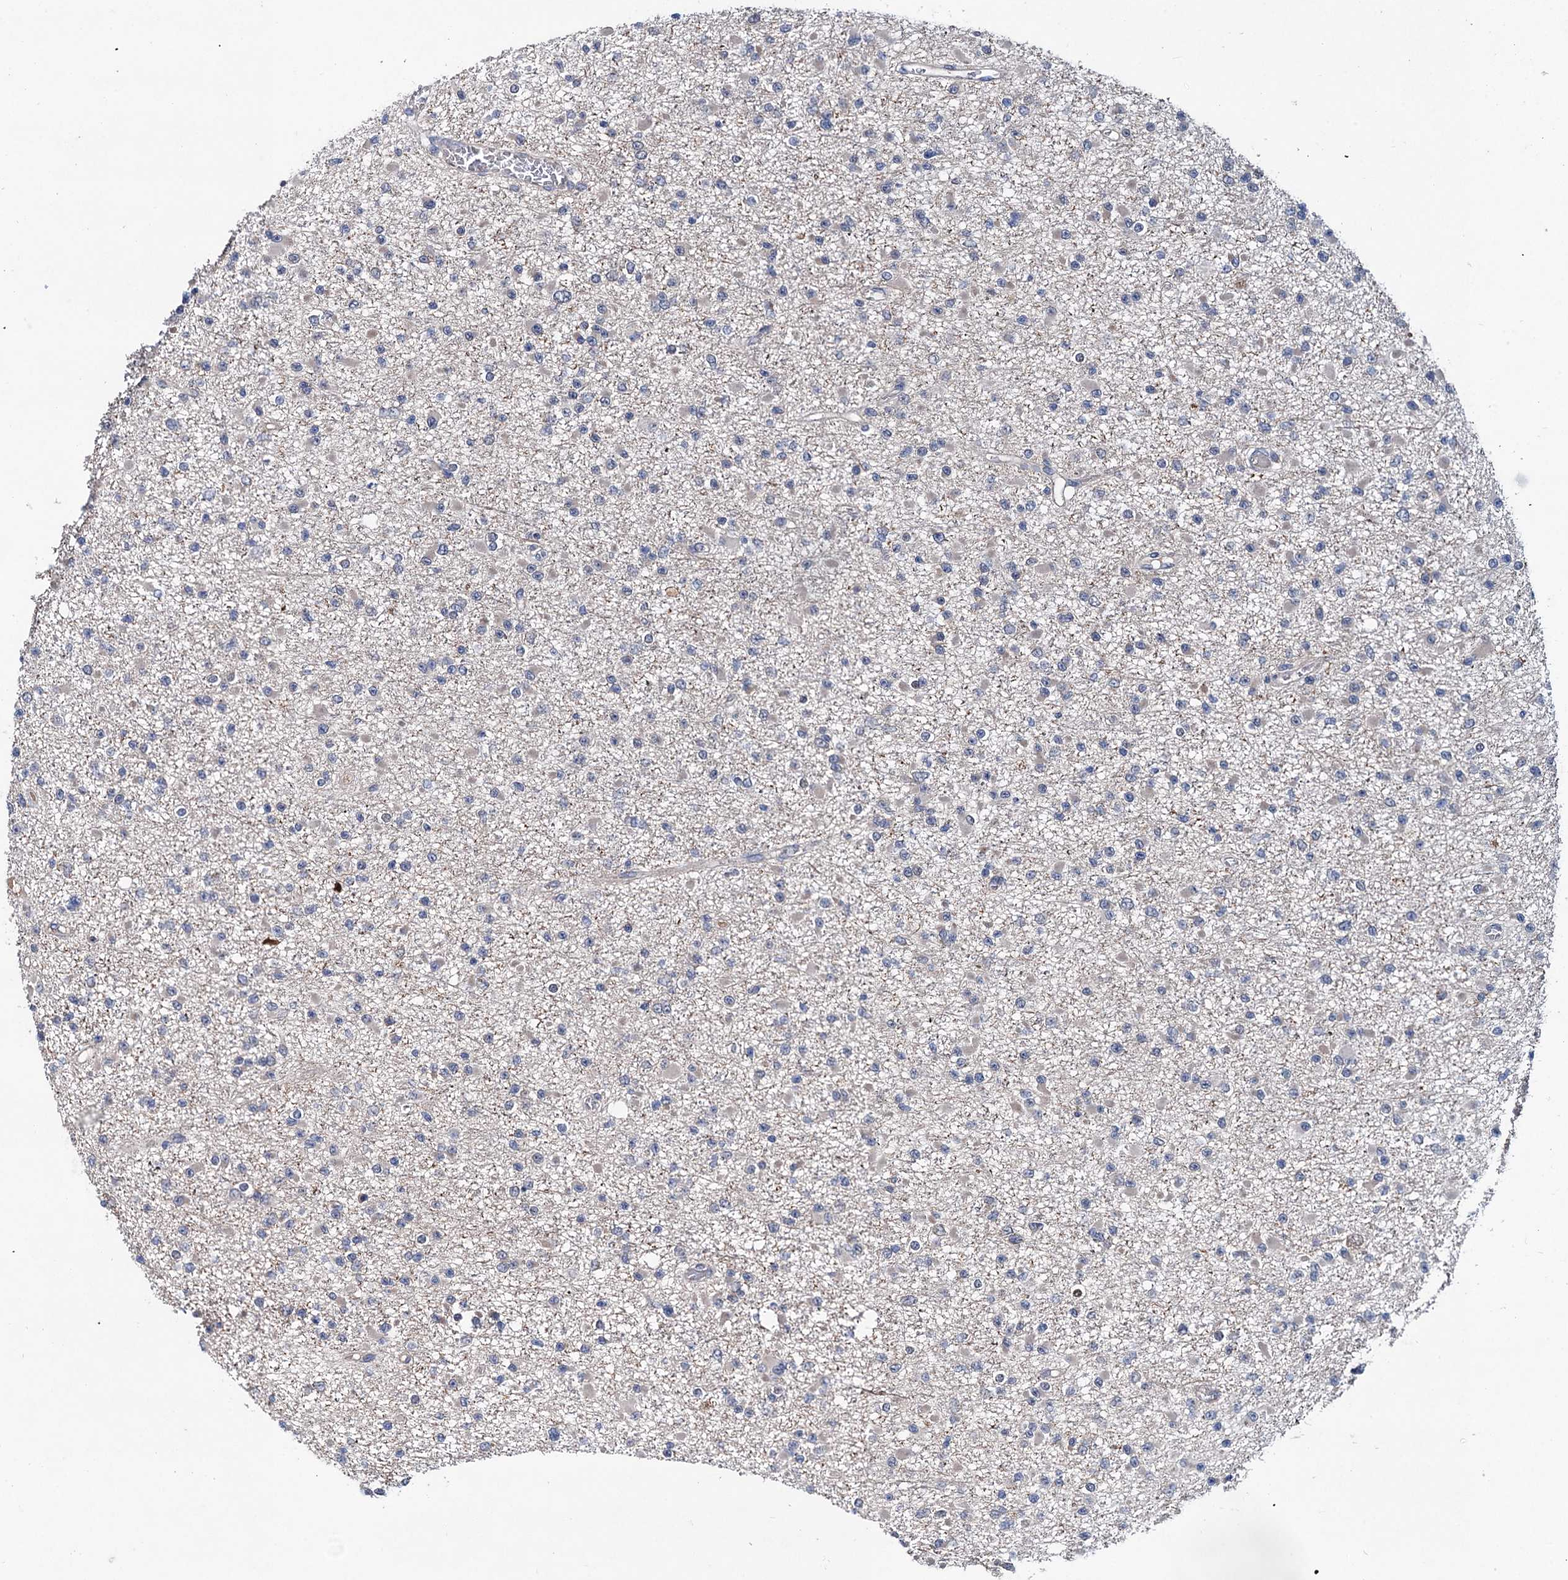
{"staining": {"intensity": "negative", "quantity": "none", "location": "none"}, "tissue": "glioma", "cell_type": "Tumor cells", "image_type": "cancer", "snomed": [{"axis": "morphology", "description": "Glioma, malignant, Low grade"}, {"axis": "topography", "description": "Brain"}], "caption": "A high-resolution micrograph shows immunohistochemistry (IHC) staining of low-grade glioma (malignant), which exhibits no significant staining in tumor cells.", "gene": "EYA4", "patient": {"sex": "female", "age": 22}}